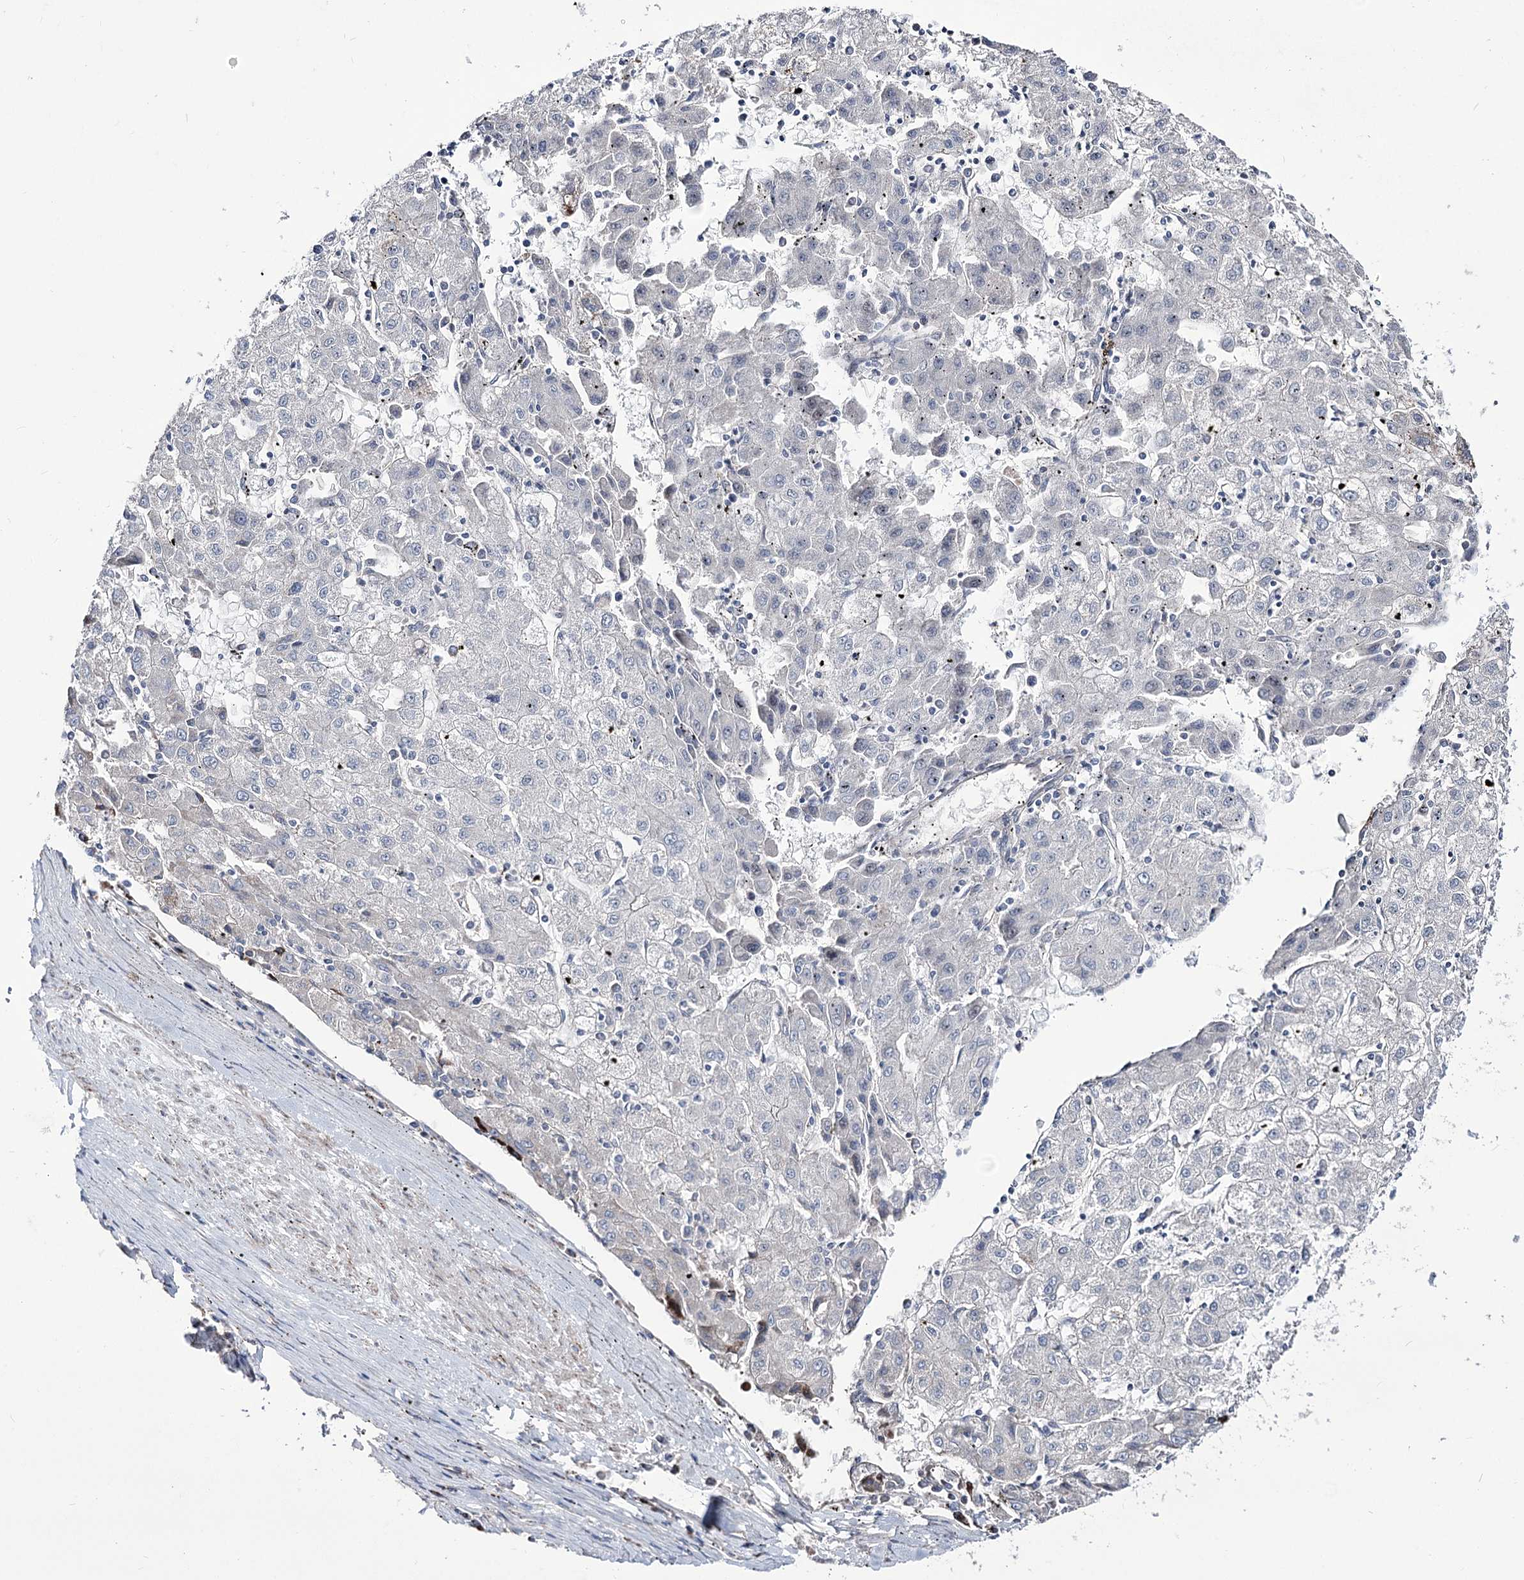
{"staining": {"intensity": "negative", "quantity": "none", "location": "none"}, "tissue": "liver cancer", "cell_type": "Tumor cells", "image_type": "cancer", "snomed": [{"axis": "morphology", "description": "Carcinoma, Hepatocellular, NOS"}, {"axis": "topography", "description": "Liver"}], "caption": "Human liver hepatocellular carcinoma stained for a protein using immunohistochemistry displays no staining in tumor cells.", "gene": "OSBPL5", "patient": {"sex": "male", "age": 72}}